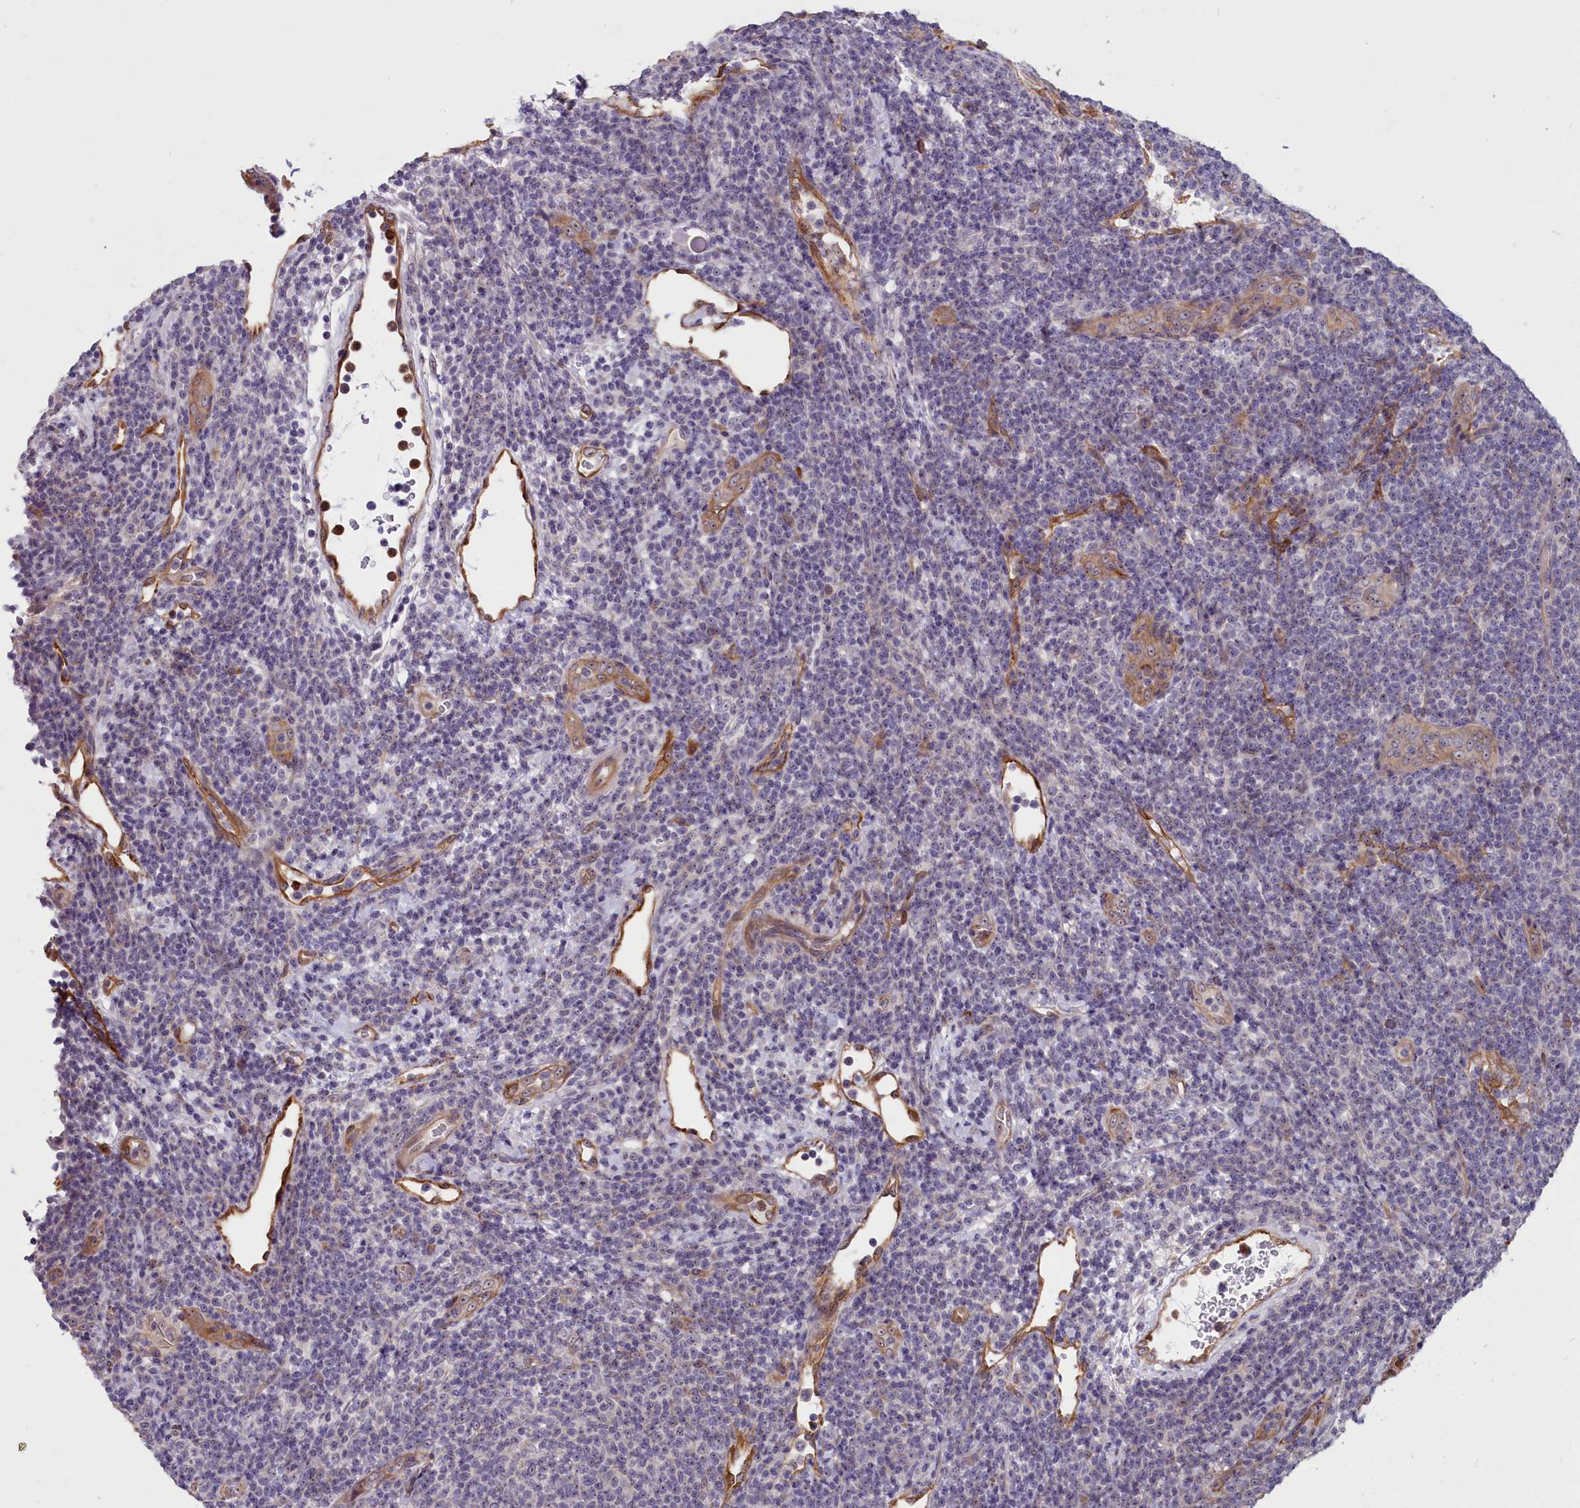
{"staining": {"intensity": "negative", "quantity": "none", "location": "none"}, "tissue": "lymphoma", "cell_type": "Tumor cells", "image_type": "cancer", "snomed": [{"axis": "morphology", "description": "Malignant lymphoma, non-Hodgkin's type, Low grade"}, {"axis": "topography", "description": "Lymph node"}], "caption": "An image of human lymphoma is negative for staining in tumor cells.", "gene": "BCAR1", "patient": {"sex": "male", "age": 66}}